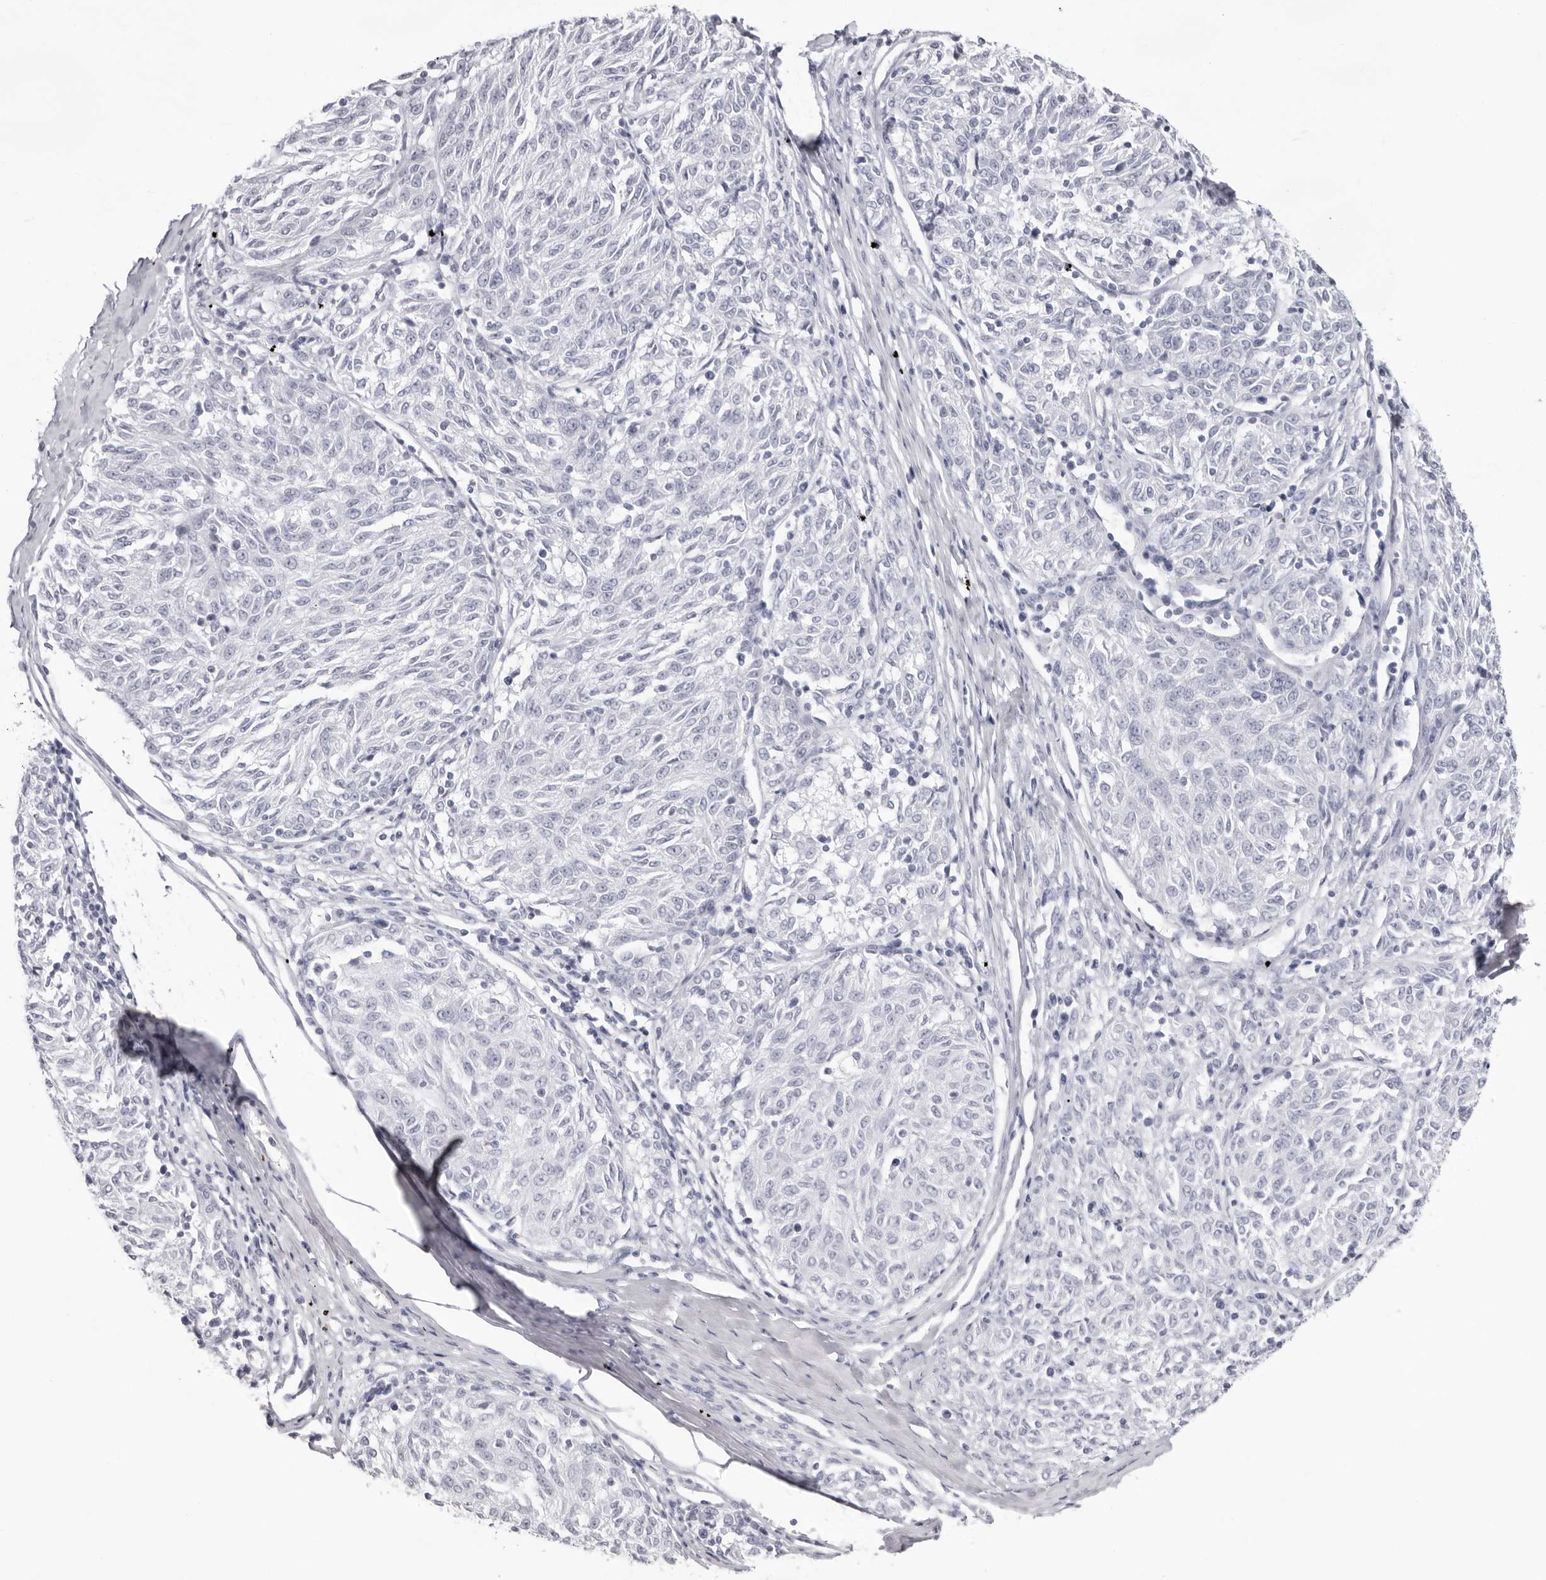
{"staining": {"intensity": "negative", "quantity": "none", "location": "none"}, "tissue": "melanoma", "cell_type": "Tumor cells", "image_type": "cancer", "snomed": [{"axis": "morphology", "description": "Malignant melanoma, NOS"}, {"axis": "topography", "description": "Skin"}], "caption": "DAB immunohistochemical staining of human melanoma exhibits no significant positivity in tumor cells.", "gene": "INSL3", "patient": {"sex": "female", "age": 72}}